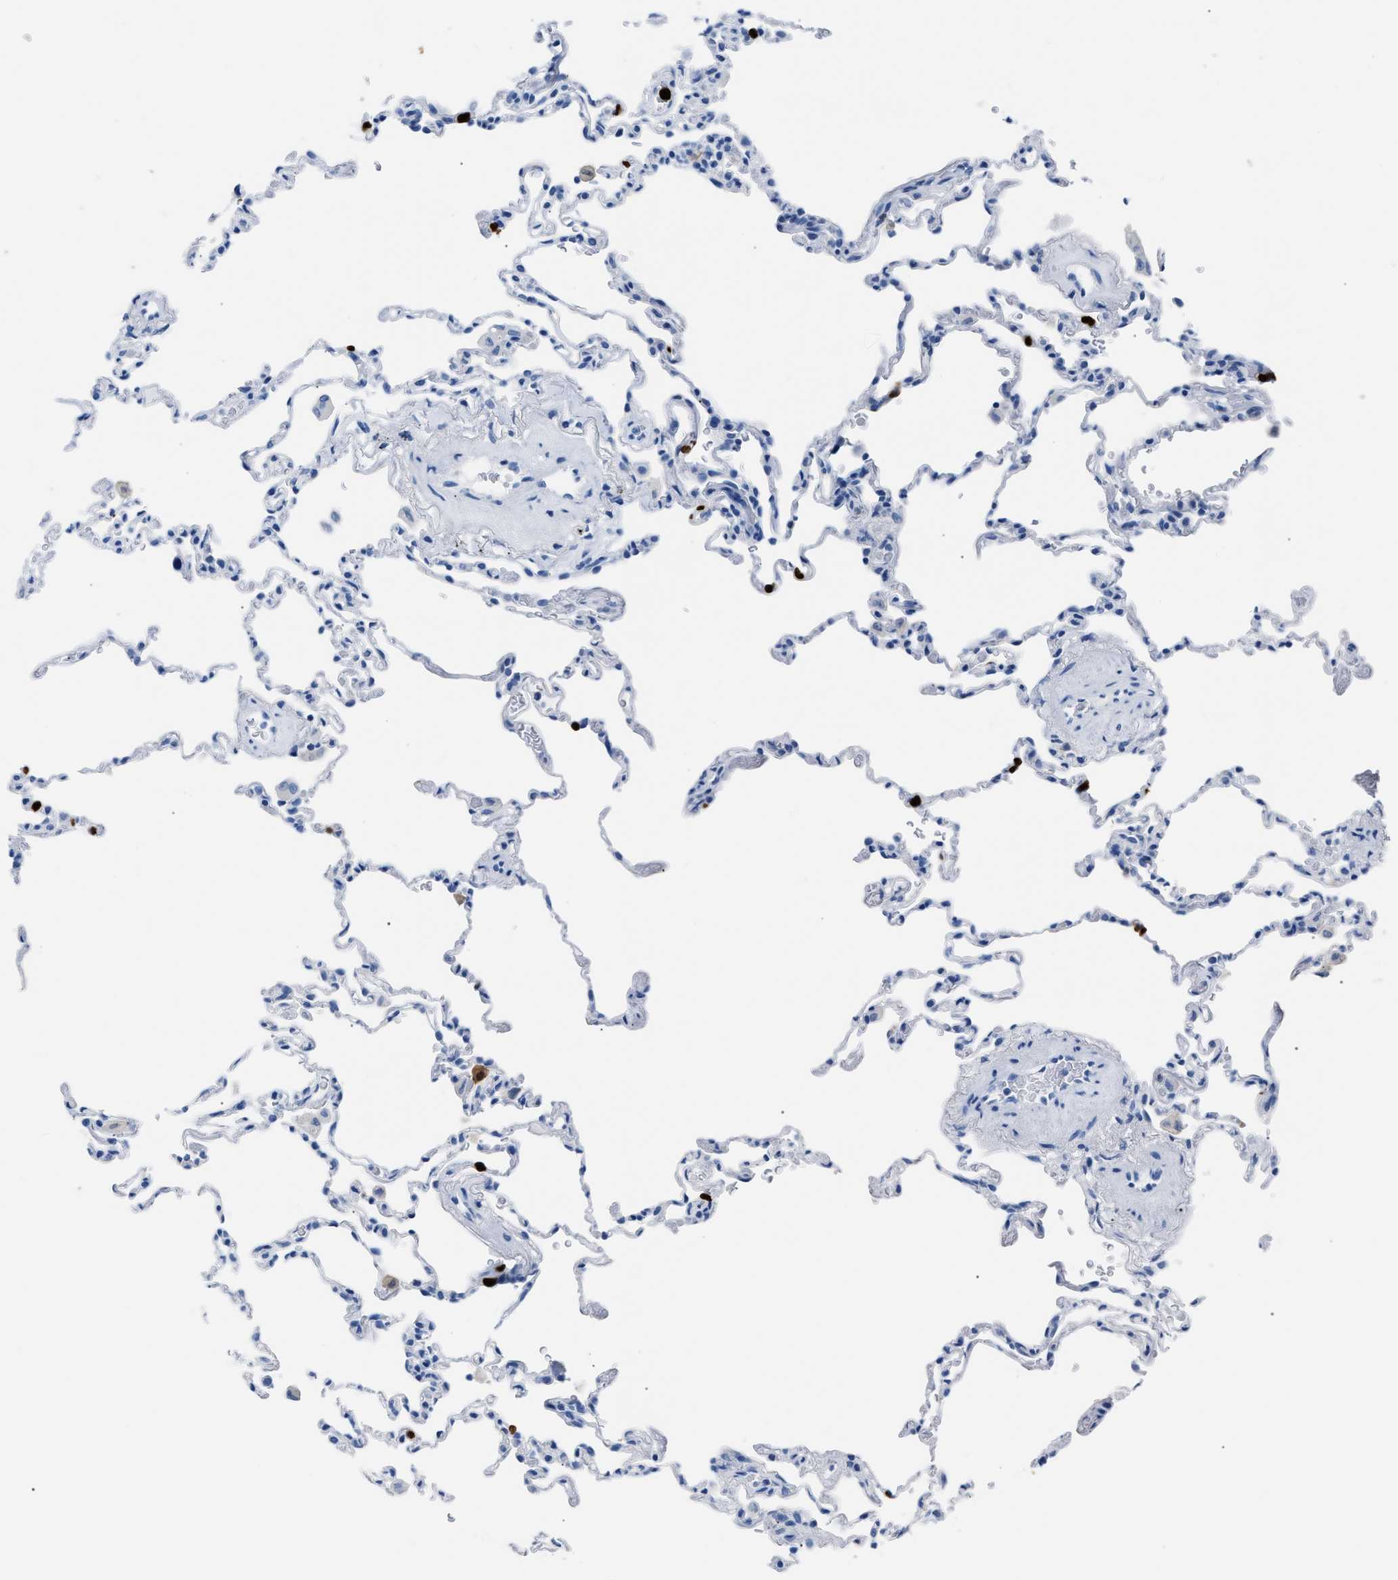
{"staining": {"intensity": "negative", "quantity": "none", "location": "none"}, "tissue": "lung", "cell_type": "Alveolar cells", "image_type": "normal", "snomed": [{"axis": "morphology", "description": "Normal tissue, NOS"}, {"axis": "topography", "description": "Lung"}], "caption": "Histopathology image shows no significant protein staining in alveolar cells of unremarkable lung. (Brightfield microscopy of DAB (3,3'-diaminobenzidine) immunohistochemistry (IHC) at high magnification).", "gene": "S100P", "patient": {"sex": "male", "age": 59}}